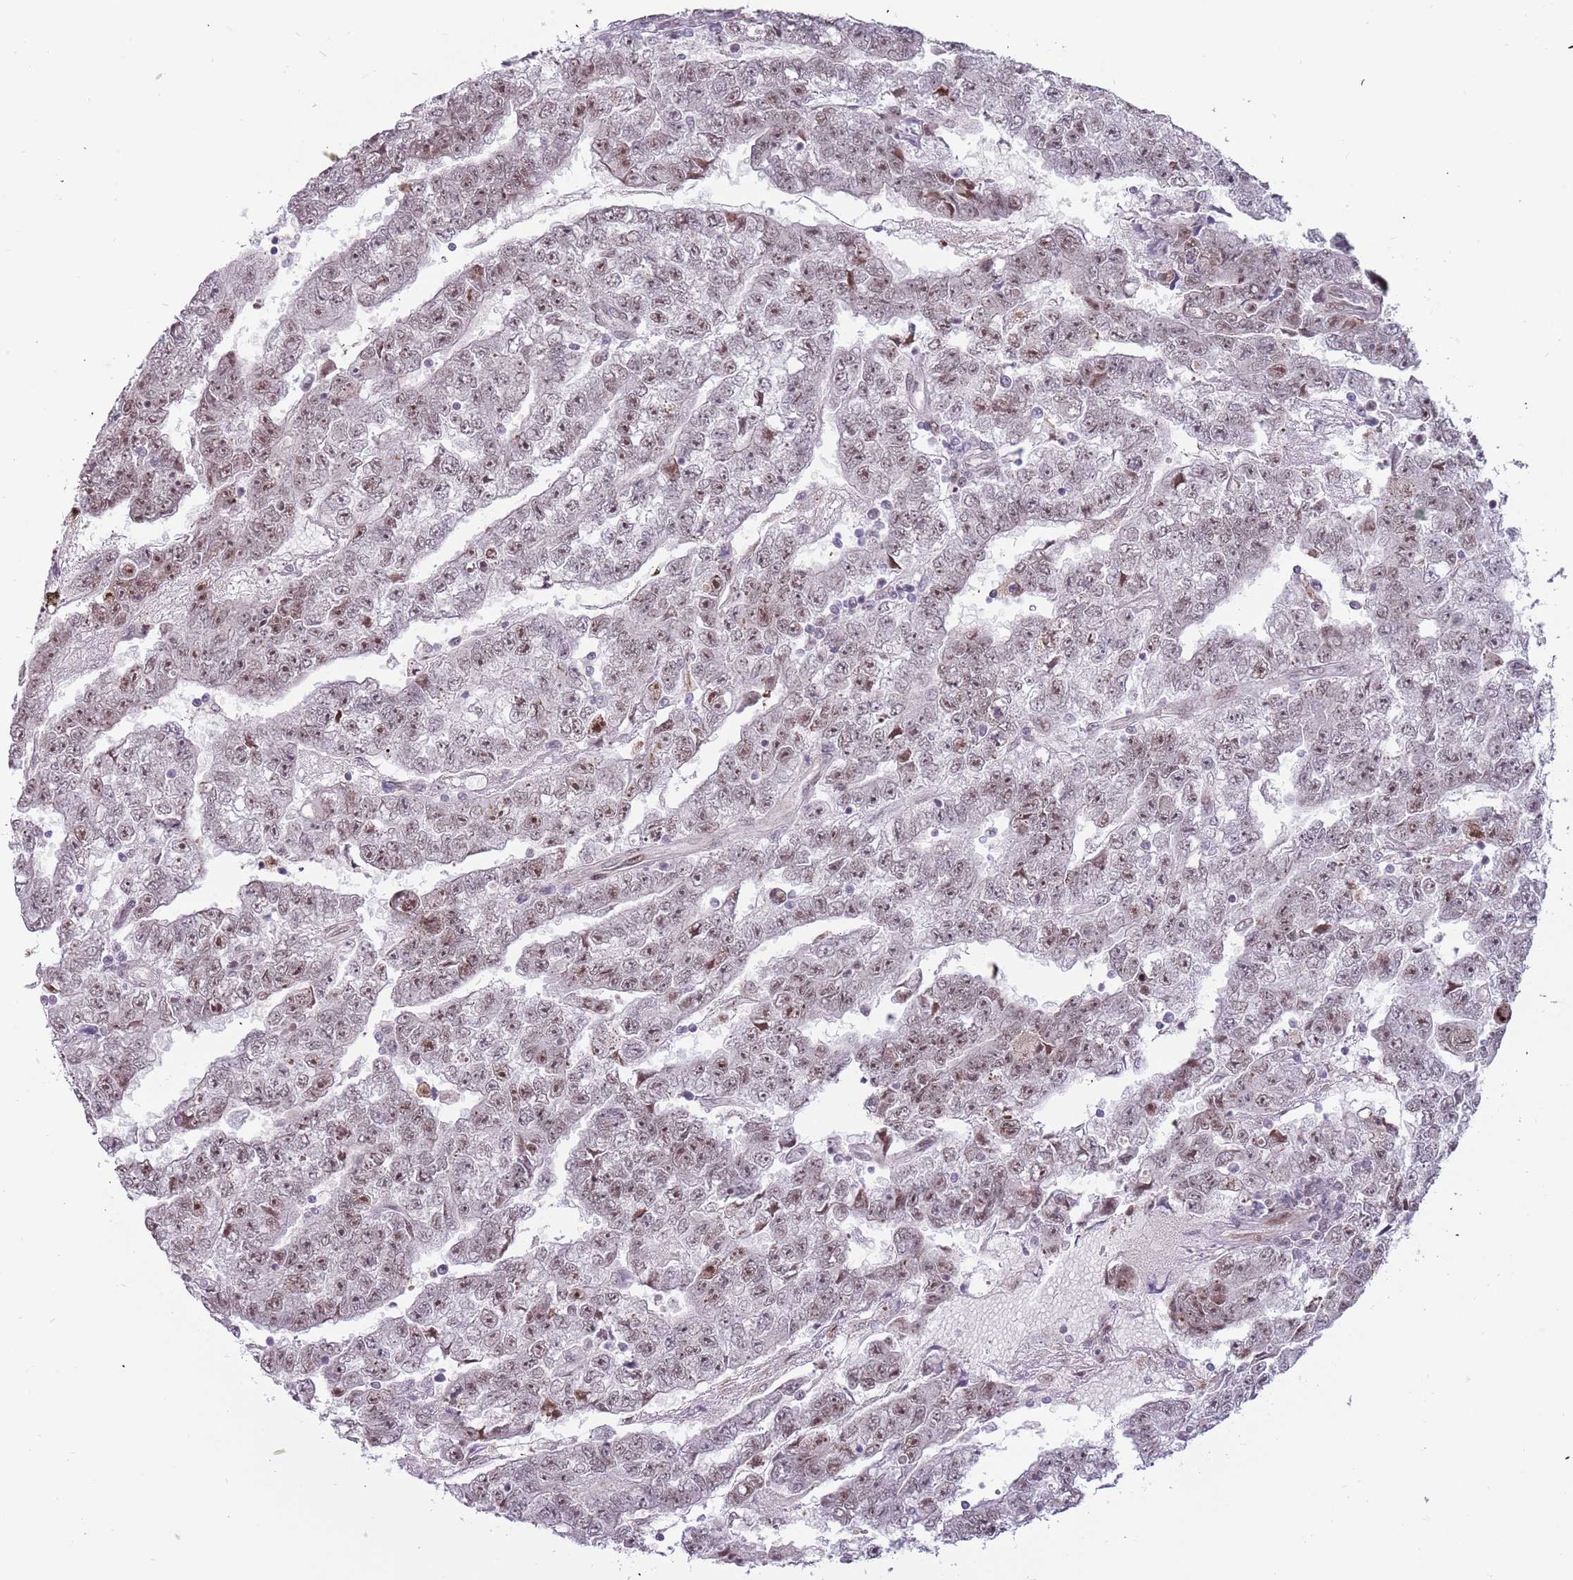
{"staining": {"intensity": "moderate", "quantity": ">75%", "location": "nuclear"}, "tissue": "testis cancer", "cell_type": "Tumor cells", "image_type": "cancer", "snomed": [{"axis": "morphology", "description": "Carcinoma, Embryonal, NOS"}, {"axis": "topography", "description": "Testis"}], "caption": "Tumor cells show moderate nuclear staining in approximately >75% of cells in testis cancer.", "gene": "REXO4", "patient": {"sex": "male", "age": 25}}